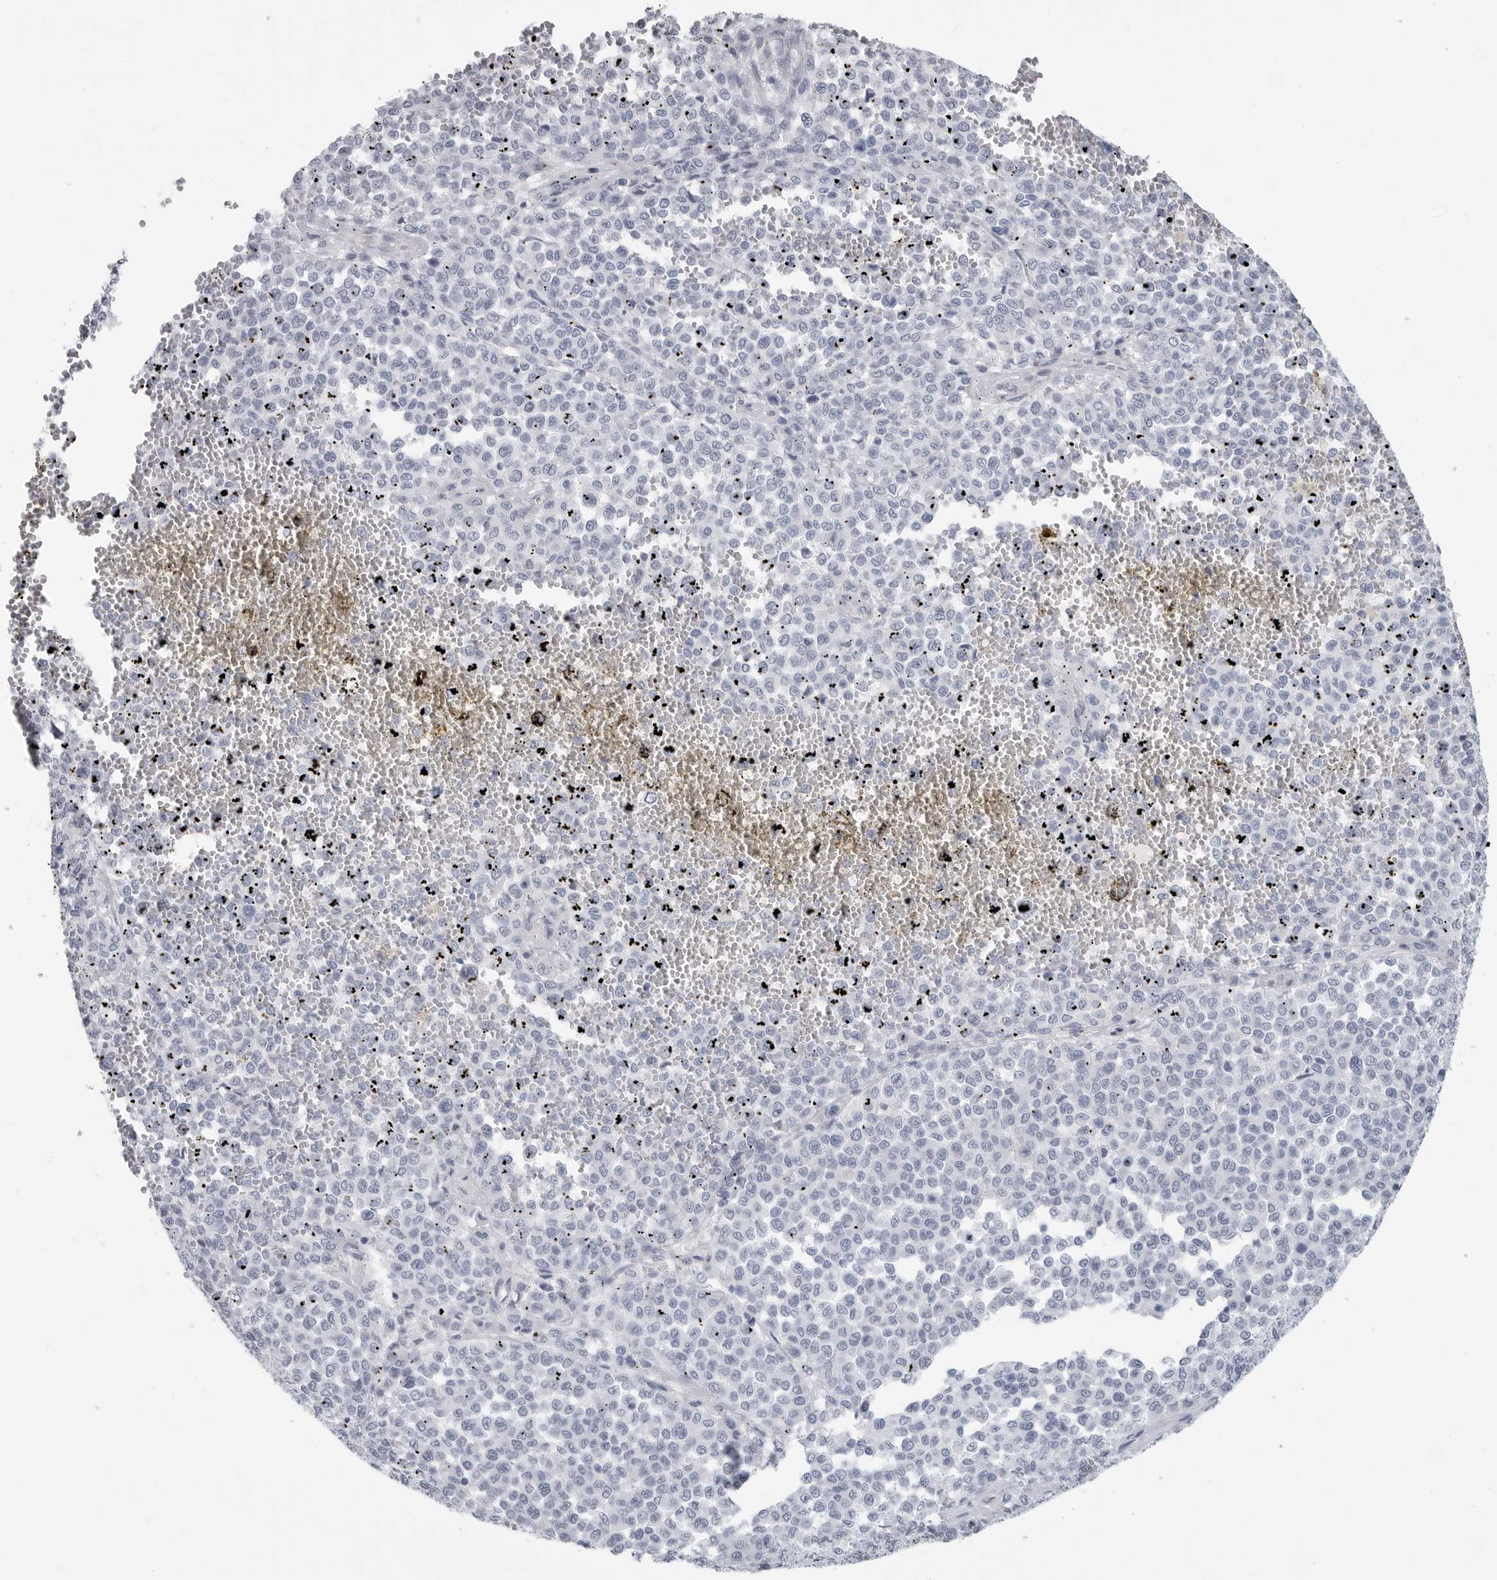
{"staining": {"intensity": "negative", "quantity": "none", "location": "none"}, "tissue": "melanoma", "cell_type": "Tumor cells", "image_type": "cancer", "snomed": [{"axis": "morphology", "description": "Malignant melanoma, Metastatic site"}, {"axis": "topography", "description": "Pancreas"}], "caption": "DAB (3,3'-diaminobenzidine) immunohistochemical staining of malignant melanoma (metastatic site) exhibits no significant expression in tumor cells. Nuclei are stained in blue.", "gene": "CSH1", "patient": {"sex": "female", "age": 30}}